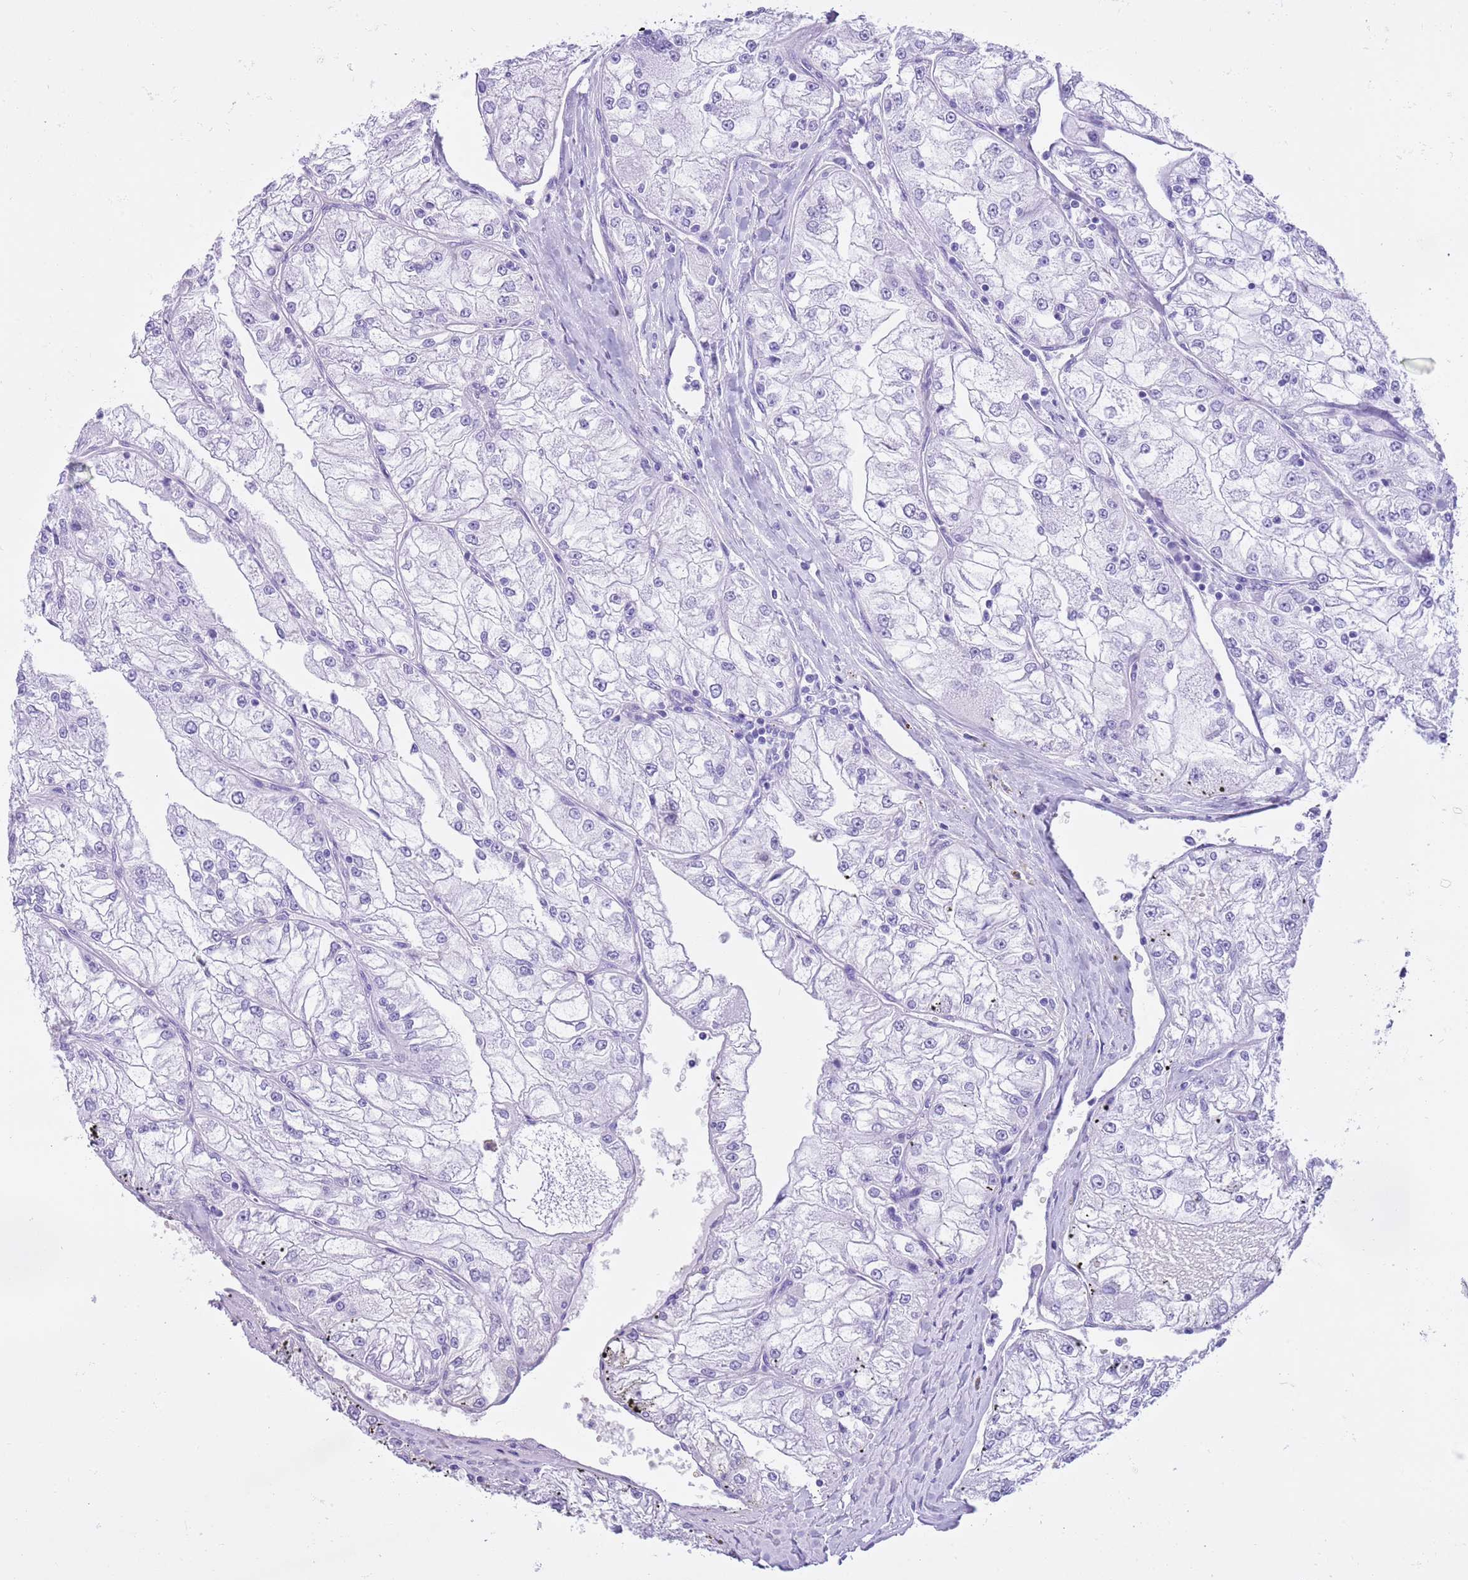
{"staining": {"intensity": "negative", "quantity": "none", "location": "none"}, "tissue": "renal cancer", "cell_type": "Tumor cells", "image_type": "cancer", "snomed": [{"axis": "morphology", "description": "Adenocarcinoma, NOS"}, {"axis": "topography", "description": "Kidney"}], "caption": "A high-resolution histopathology image shows immunohistochemistry (IHC) staining of renal cancer, which shows no significant expression in tumor cells.", "gene": "TMEM185B", "patient": {"sex": "female", "age": 72}}